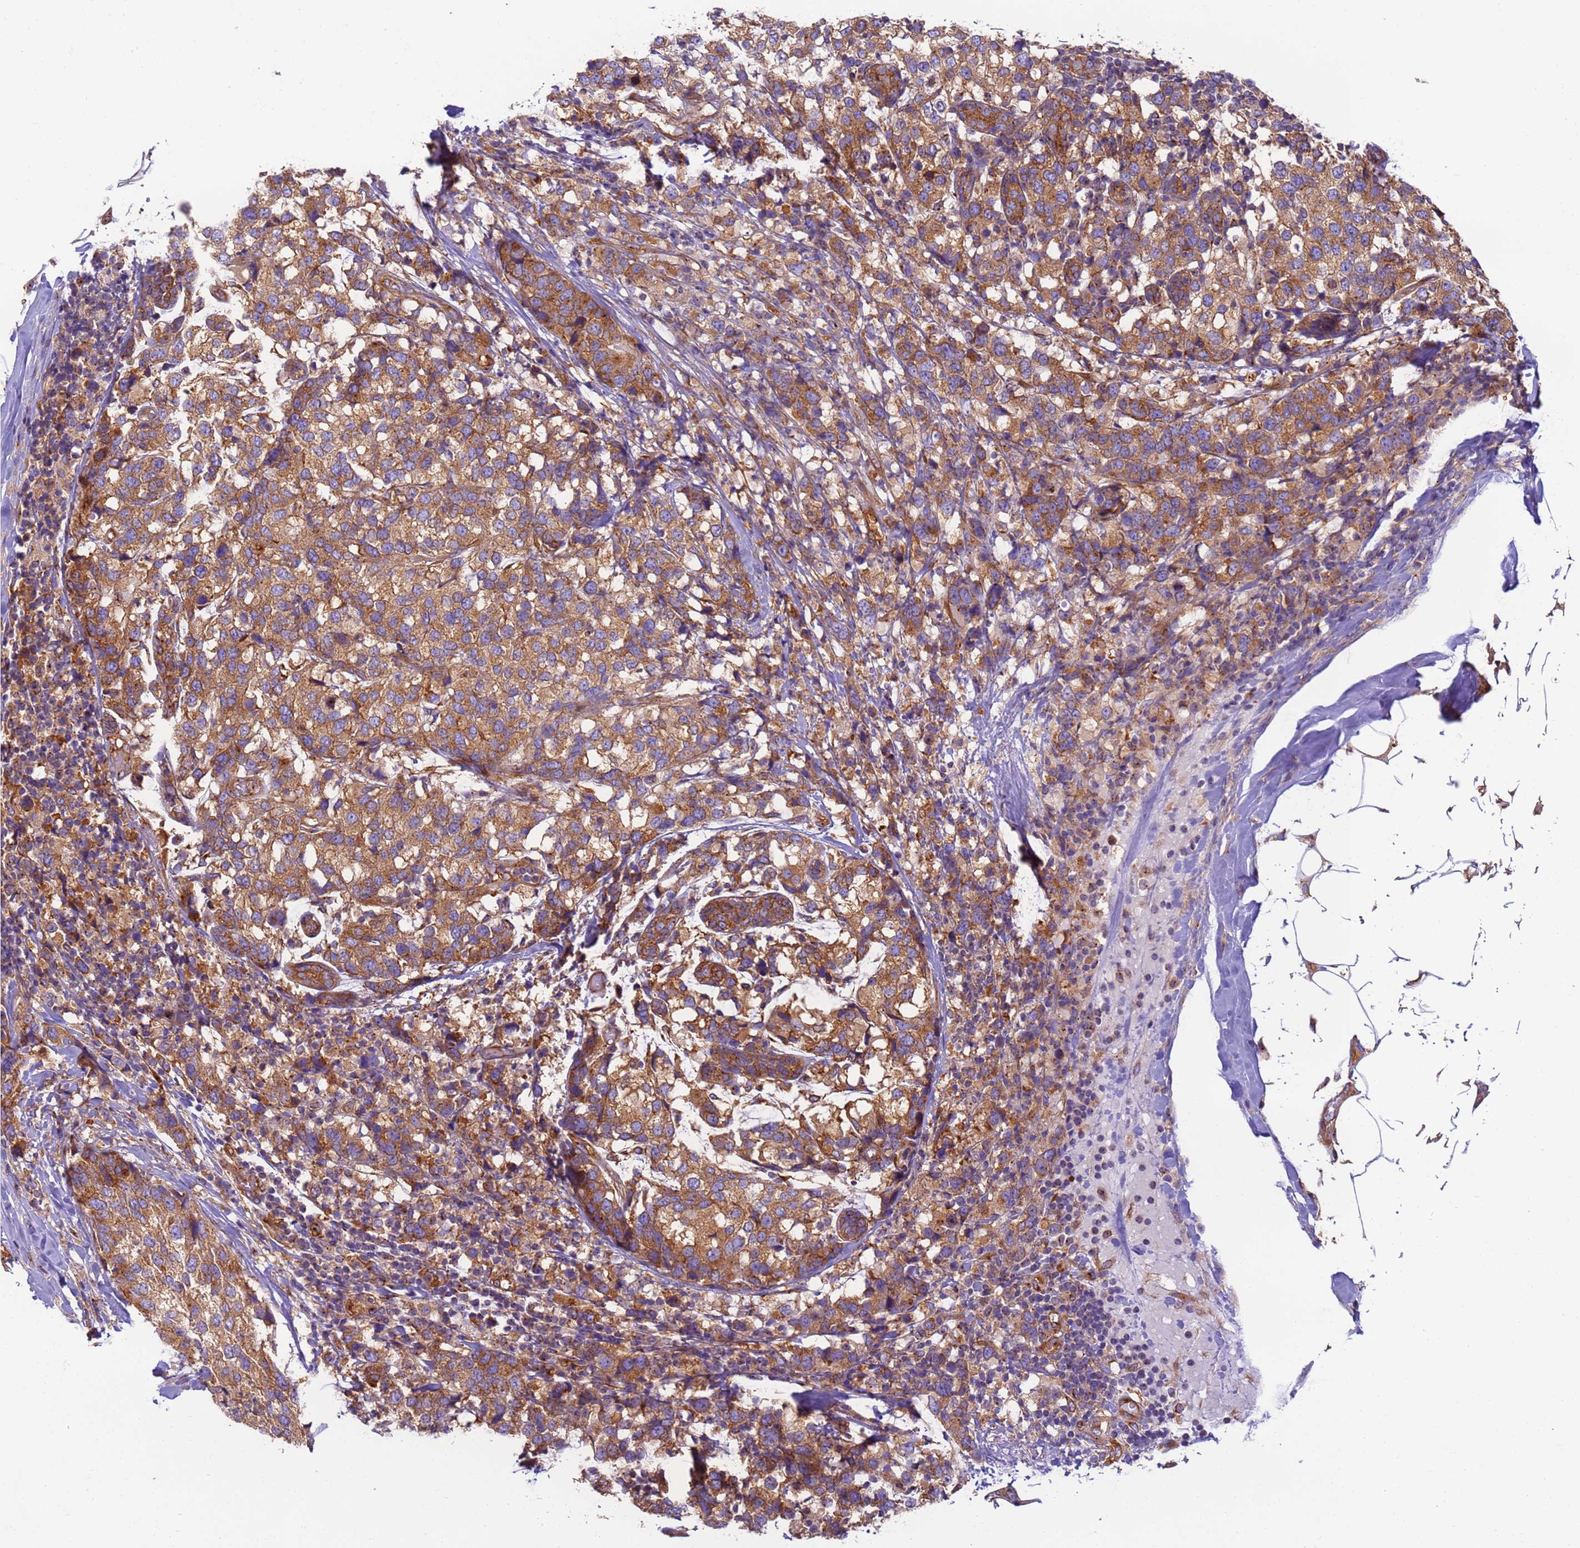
{"staining": {"intensity": "moderate", "quantity": ">75%", "location": "cytoplasmic/membranous"}, "tissue": "breast cancer", "cell_type": "Tumor cells", "image_type": "cancer", "snomed": [{"axis": "morphology", "description": "Lobular carcinoma"}, {"axis": "topography", "description": "Breast"}], "caption": "Approximately >75% of tumor cells in lobular carcinoma (breast) demonstrate moderate cytoplasmic/membranous protein positivity as visualized by brown immunohistochemical staining.", "gene": "DYNC1I2", "patient": {"sex": "female", "age": 59}}